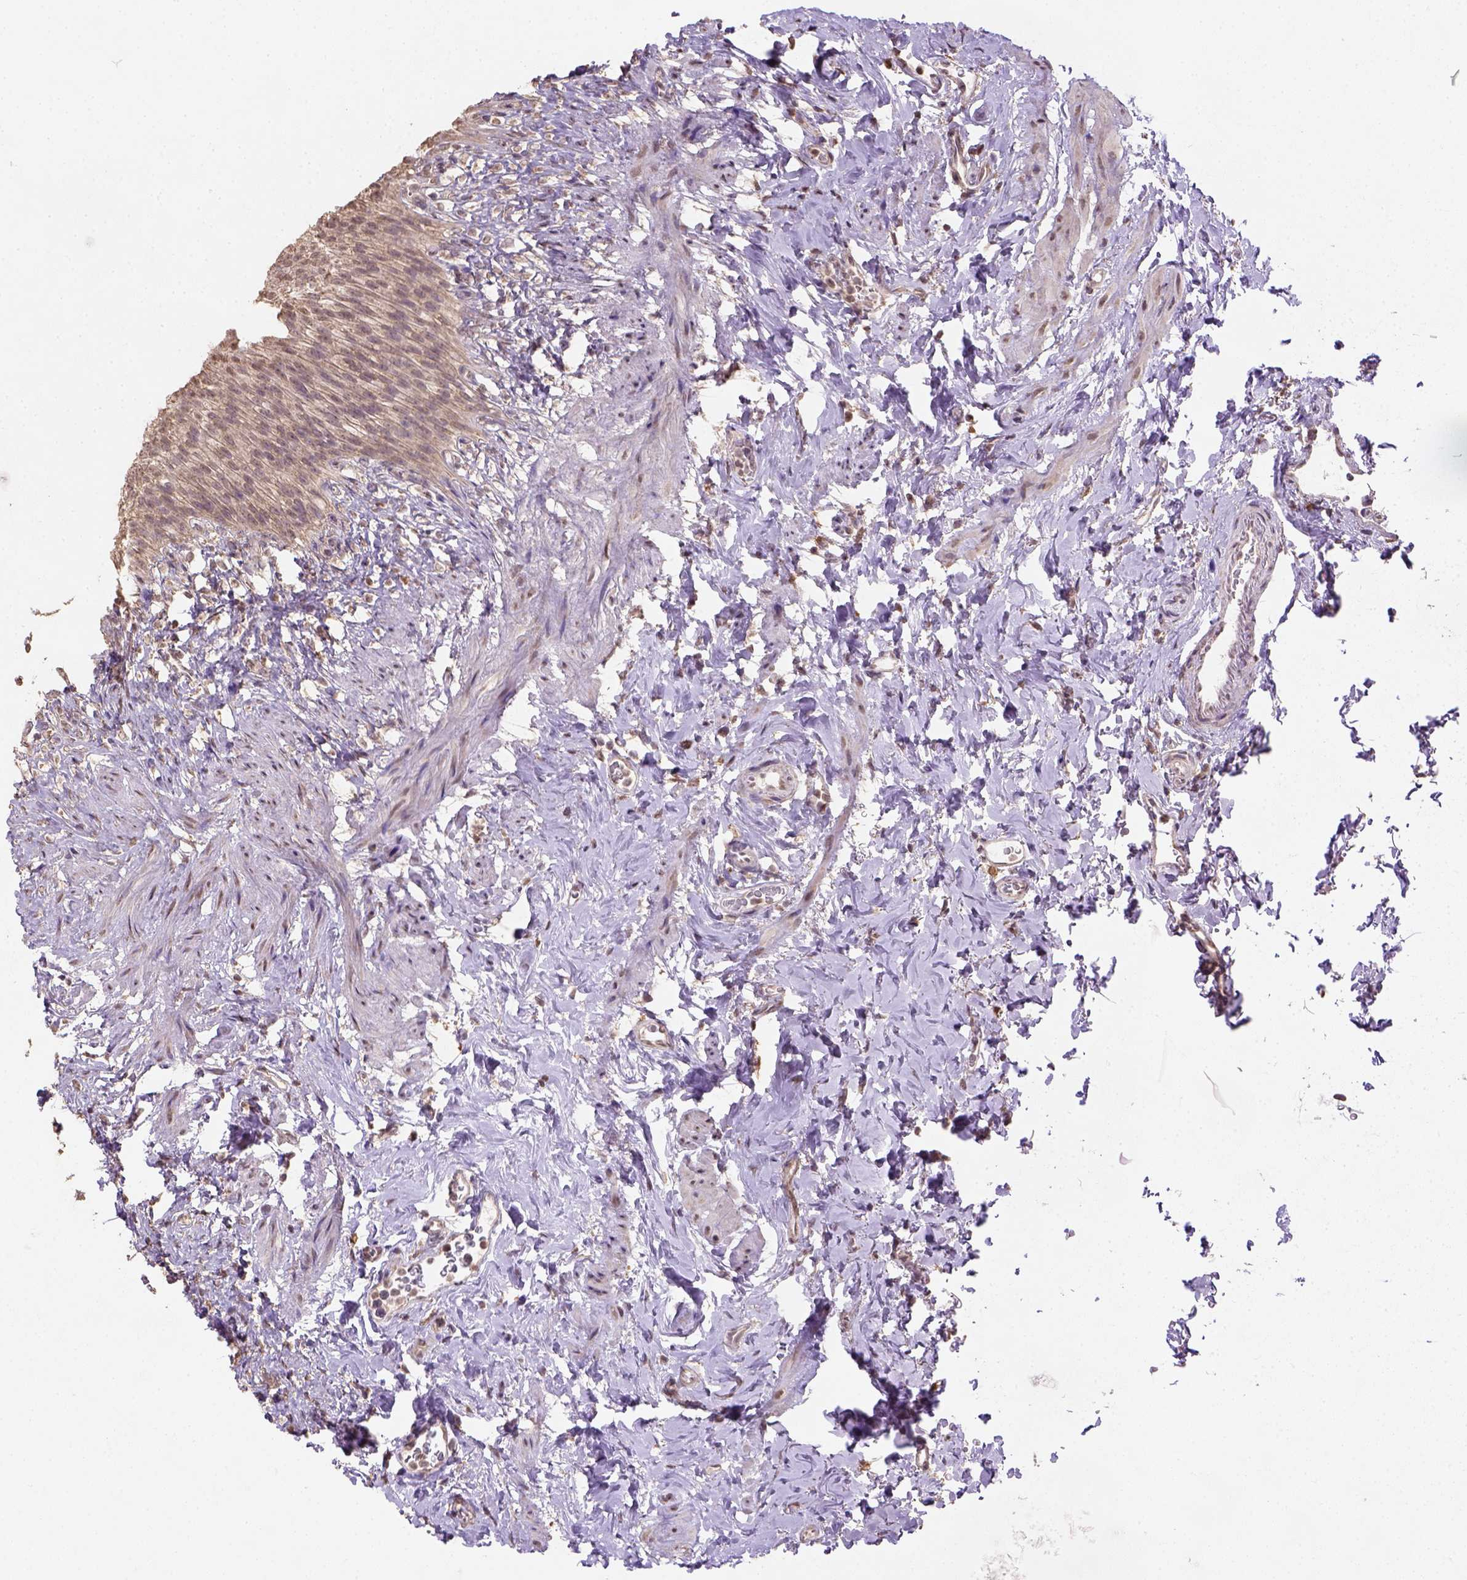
{"staining": {"intensity": "moderate", "quantity": "<25%", "location": "cytoplasmic/membranous"}, "tissue": "urinary bladder", "cell_type": "Urothelial cells", "image_type": "normal", "snomed": [{"axis": "morphology", "description": "Normal tissue, NOS"}, {"axis": "topography", "description": "Urinary bladder"}, {"axis": "topography", "description": "Prostate"}], "caption": "Urinary bladder stained for a protein demonstrates moderate cytoplasmic/membranous positivity in urothelial cells. (DAB (3,3'-diaminobenzidine) IHC with brightfield microscopy, high magnification).", "gene": "NUDT10", "patient": {"sex": "male", "age": 76}}